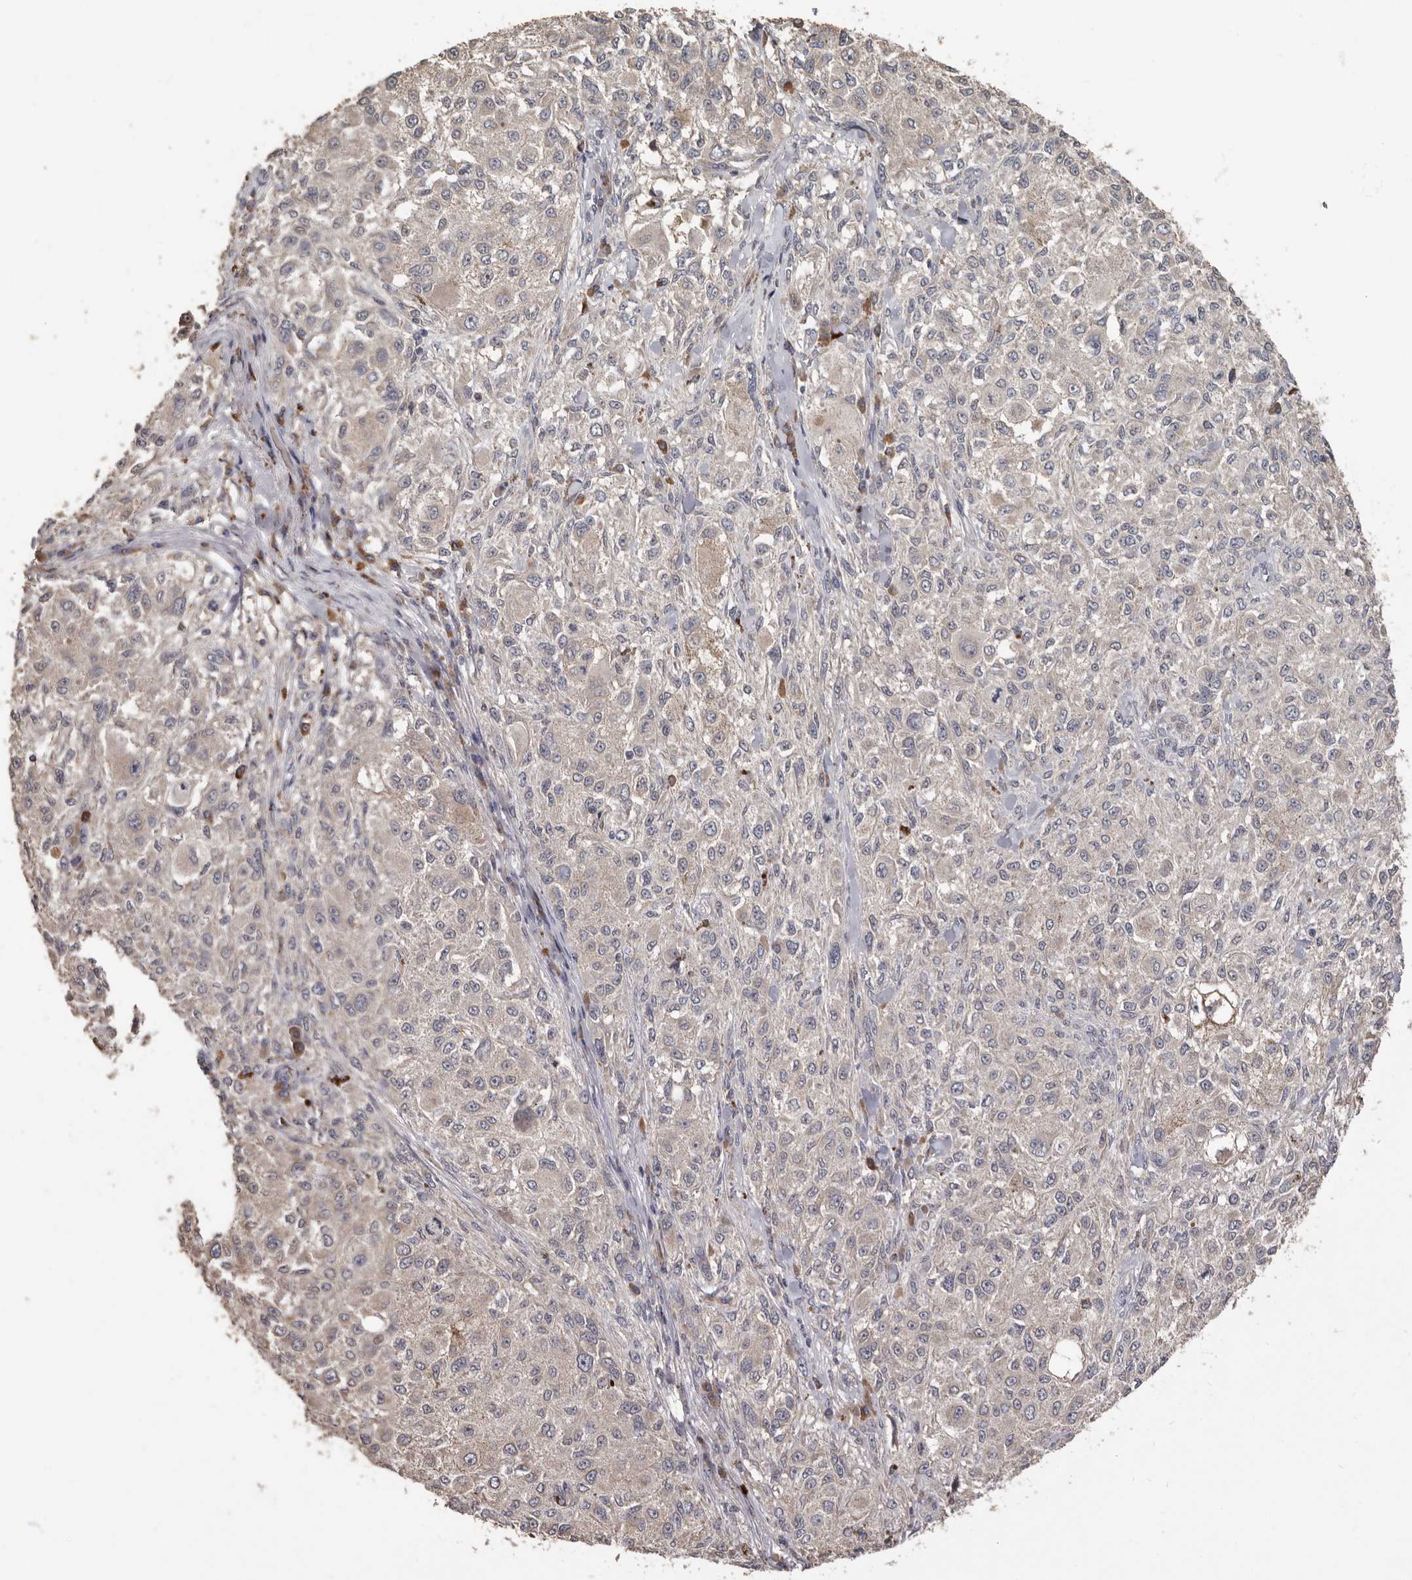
{"staining": {"intensity": "weak", "quantity": "<25%", "location": "cytoplasmic/membranous"}, "tissue": "melanoma", "cell_type": "Tumor cells", "image_type": "cancer", "snomed": [{"axis": "morphology", "description": "Necrosis, NOS"}, {"axis": "morphology", "description": "Malignant melanoma, NOS"}, {"axis": "topography", "description": "Skin"}], "caption": "This is an immunohistochemistry micrograph of human malignant melanoma. There is no positivity in tumor cells.", "gene": "KIF26B", "patient": {"sex": "female", "age": 87}}